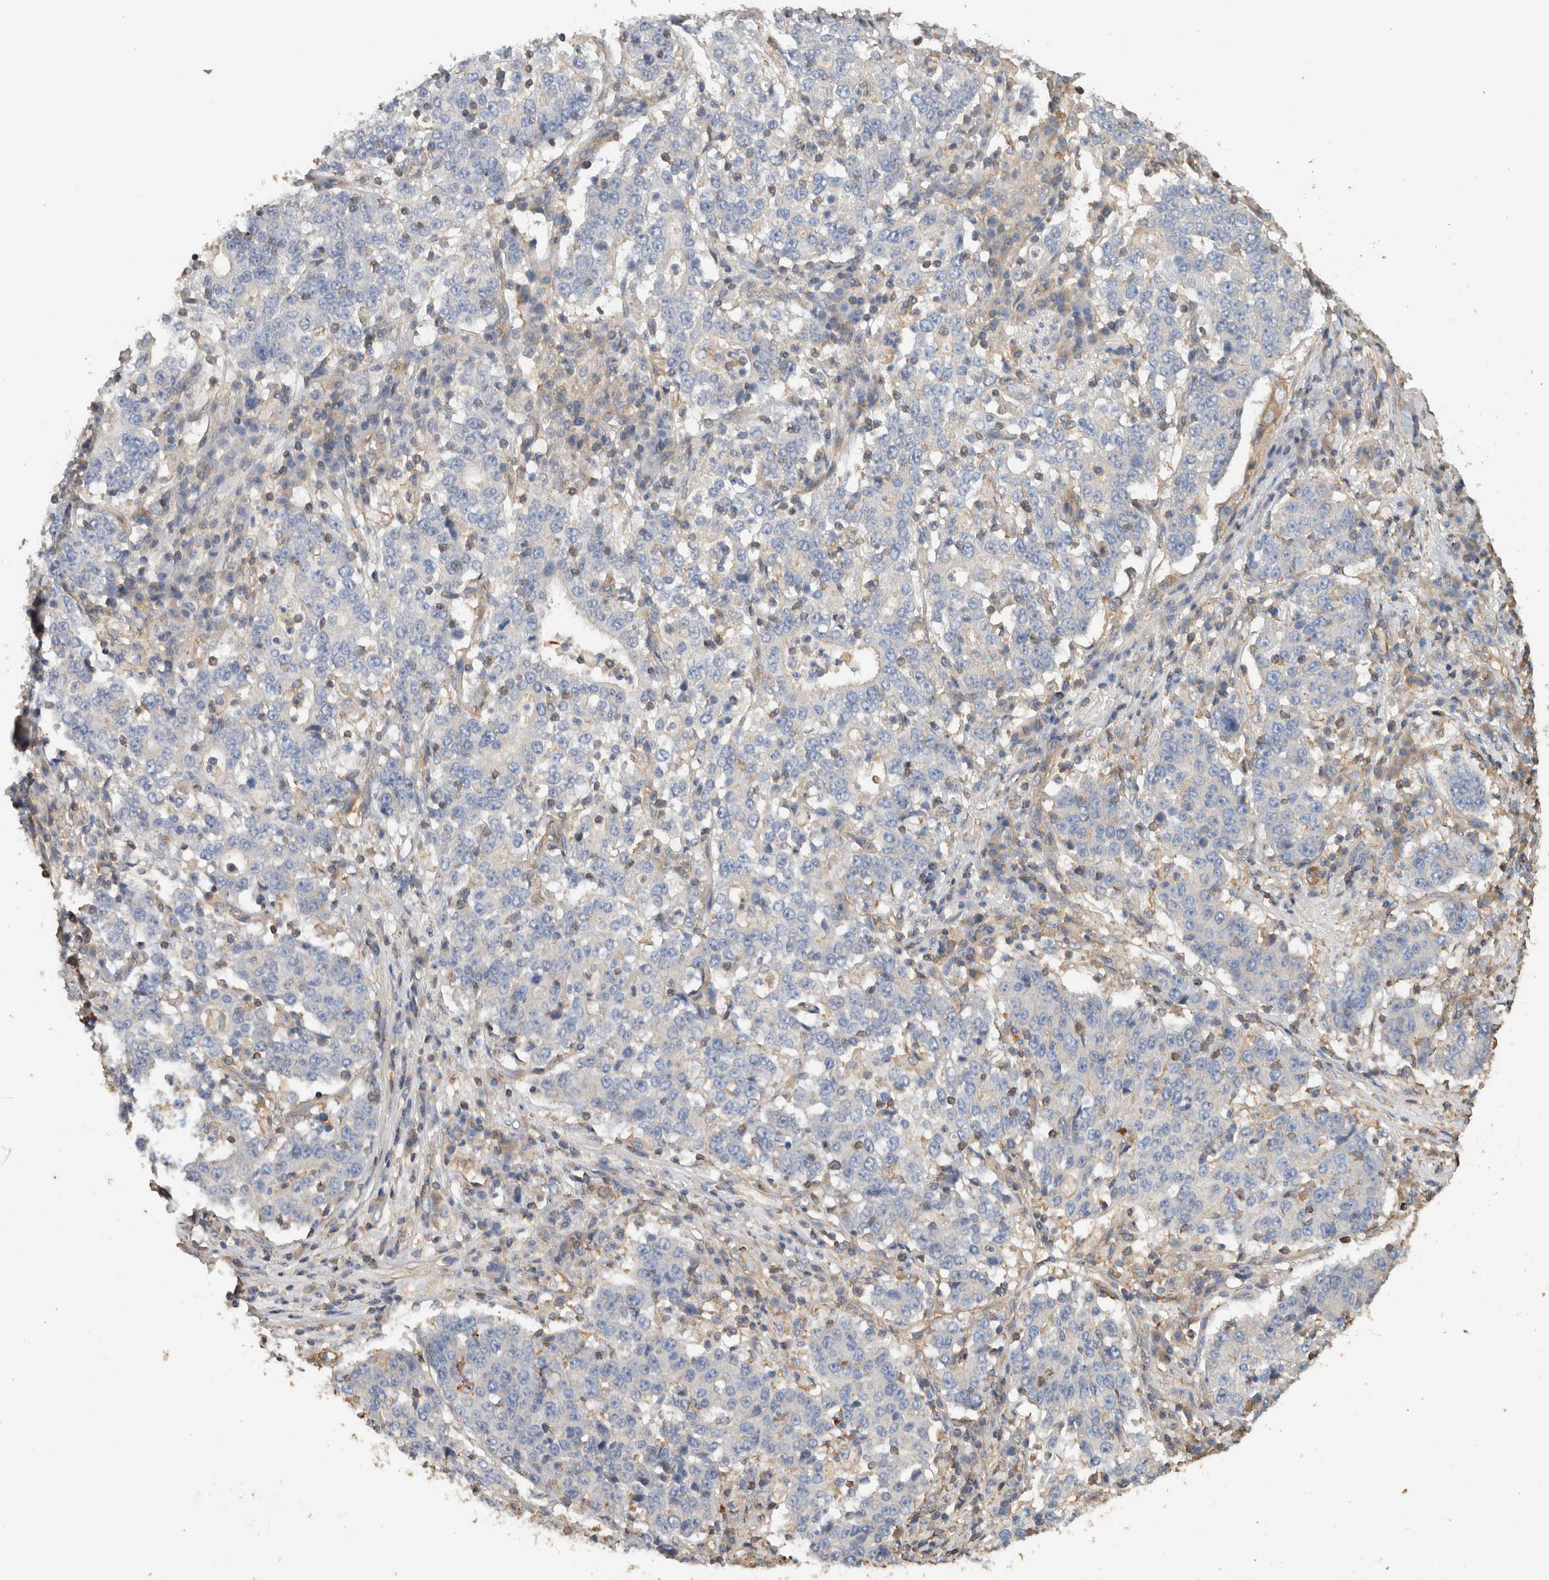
{"staining": {"intensity": "negative", "quantity": "none", "location": "none"}, "tissue": "stomach cancer", "cell_type": "Tumor cells", "image_type": "cancer", "snomed": [{"axis": "morphology", "description": "Adenocarcinoma, NOS"}, {"axis": "topography", "description": "Stomach"}], "caption": "Human stomach cancer (adenocarcinoma) stained for a protein using immunohistochemistry (IHC) reveals no positivity in tumor cells.", "gene": "EIF4G3", "patient": {"sex": "male", "age": 59}}